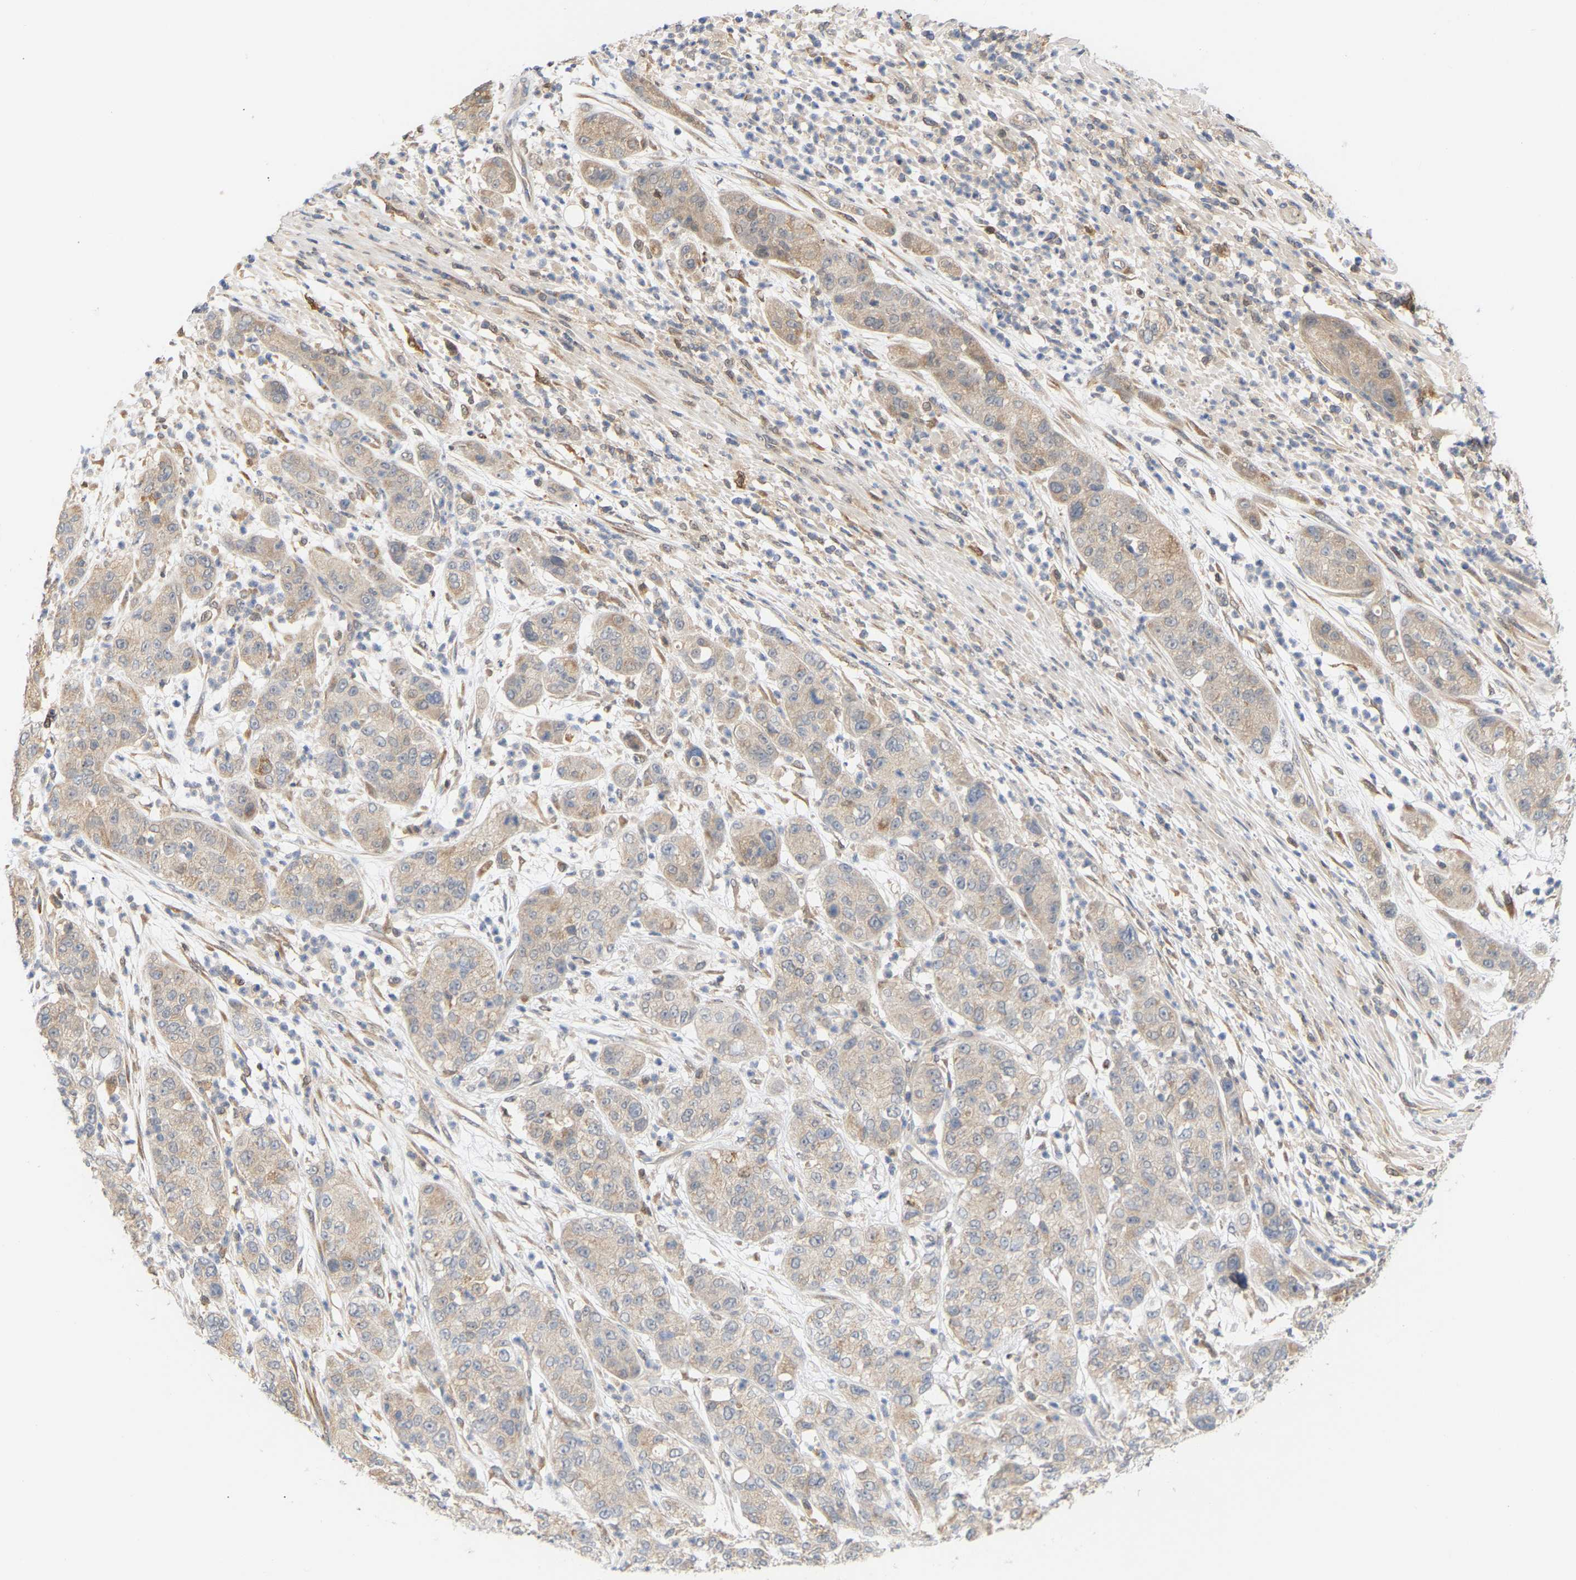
{"staining": {"intensity": "moderate", "quantity": "<25%", "location": "cytoplasmic/membranous"}, "tissue": "pancreatic cancer", "cell_type": "Tumor cells", "image_type": "cancer", "snomed": [{"axis": "morphology", "description": "Adenocarcinoma, NOS"}, {"axis": "topography", "description": "Pancreas"}], "caption": "Immunohistochemistry histopathology image of neoplastic tissue: adenocarcinoma (pancreatic) stained using immunohistochemistry demonstrates low levels of moderate protein expression localized specifically in the cytoplasmic/membranous of tumor cells, appearing as a cytoplasmic/membranous brown color.", "gene": "TPMT", "patient": {"sex": "female", "age": 78}}